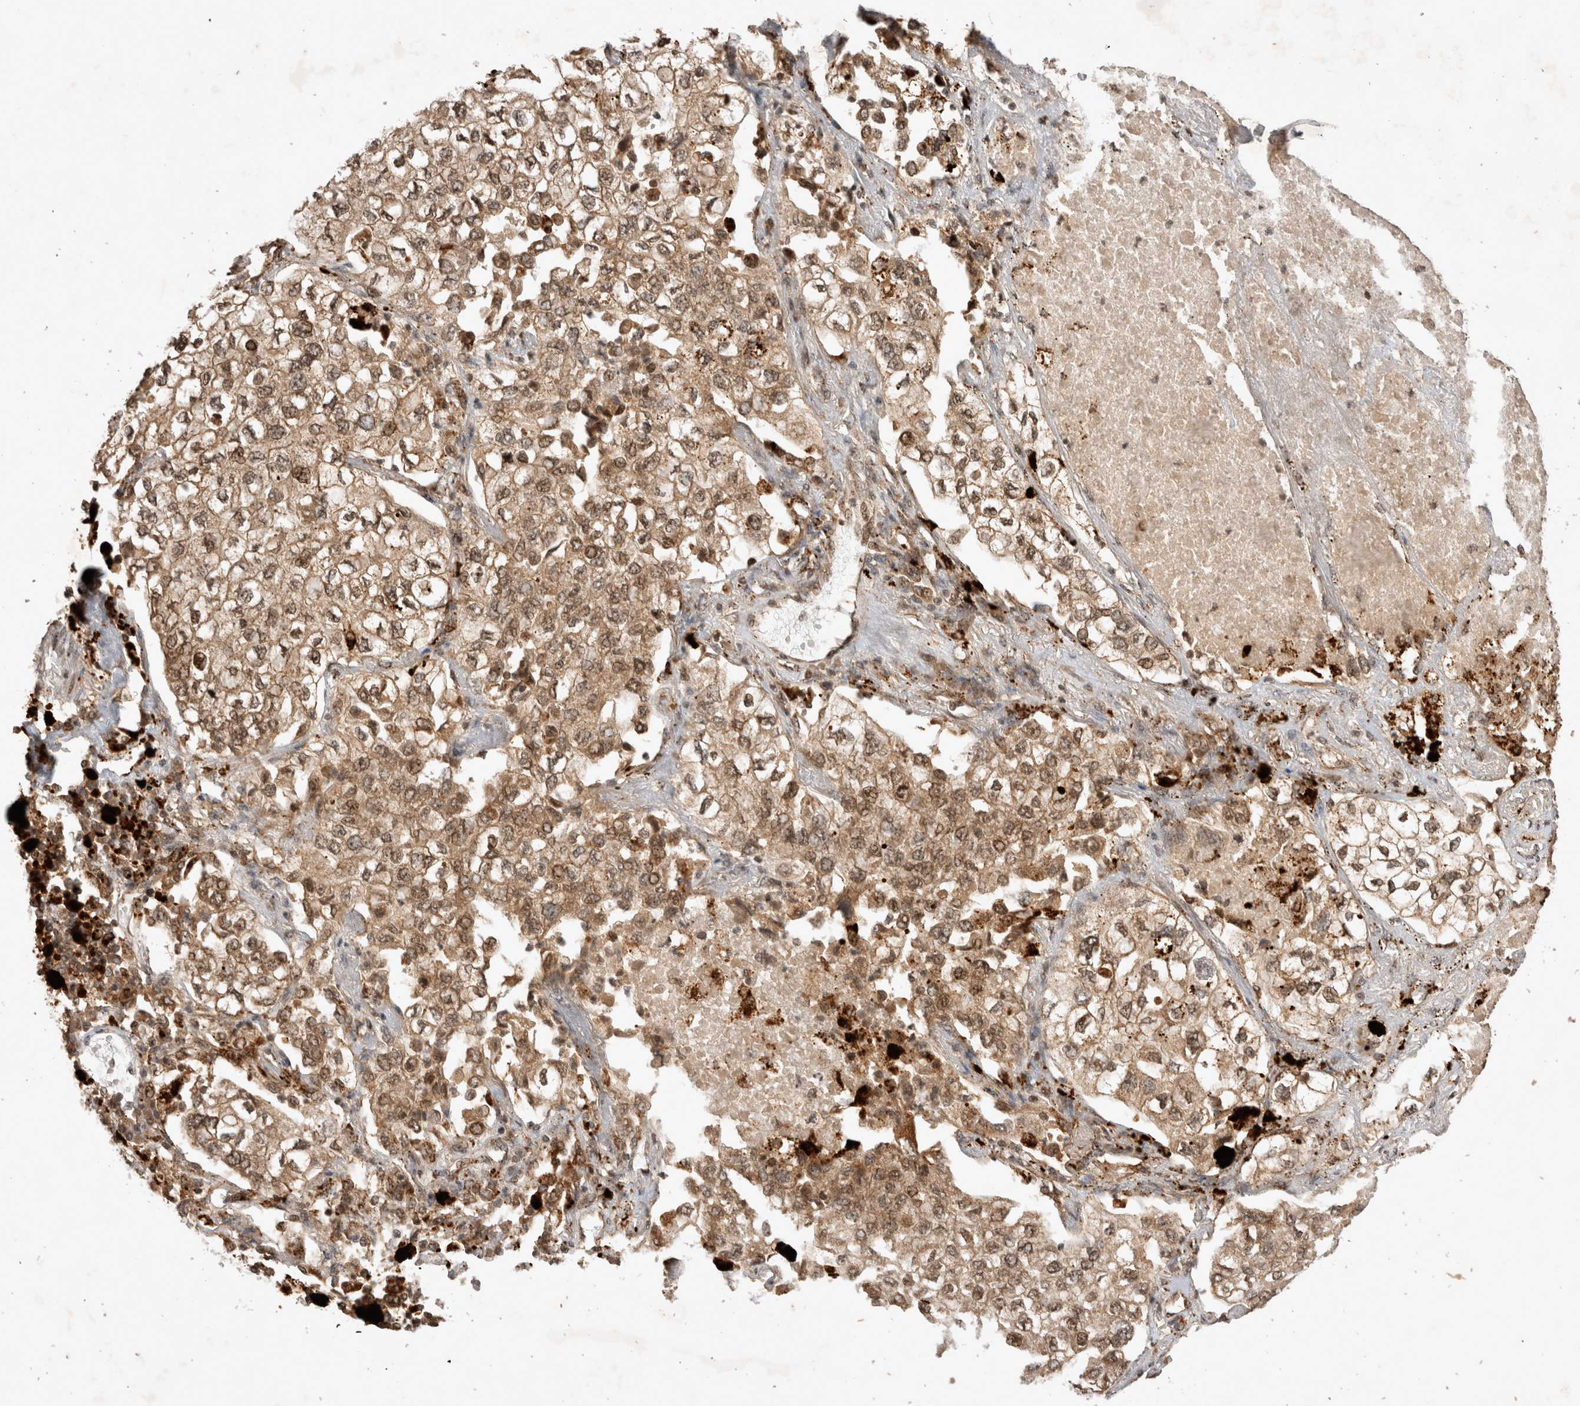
{"staining": {"intensity": "moderate", "quantity": ">75%", "location": "cytoplasmic/membranous,nuclear"}, "tissue": "lung cancer", "cell_type": "Tumor cells", "image_type": "cancer", "snomed": [{"axis": "morphology", "description": "Adenocarcinoma, NOS"}, {"axis": "topography", "description": "Lung"}], "caption": "Immunohistochemical staining of lung cancer reveals medium levels of moderate cytoplasmic/membranous and nuclear expression in about >75% of tumor cells. (IHC, brightfield microscopy, high magnification).", "gene": "FAM221A", "patient": {"sex": "male", "age": 63}}